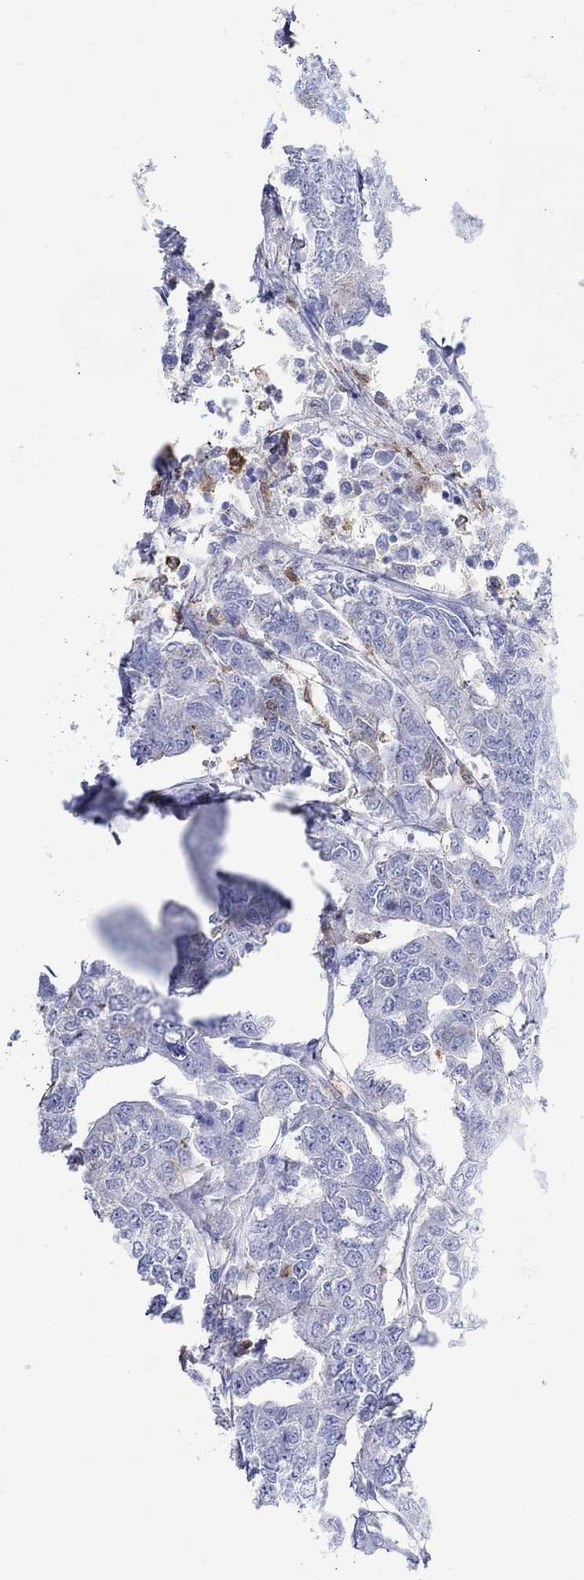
{"staining": {"intensity": "negative", "quantity": "none", "location": "none"}, "tissue": "breast cancer", "cell_type": "Tumor cells", "image_type": "cancer", "snomed": [{"axis": "morphology", "description": "Duct carcinoma"}, {"axis": "topography", "description": "Breast"}], "caption": "A photomicrograph of human breast intraductal carcinoma is negative for staining in tumor cells.", "gene": "LINGO3", "patient": {"sex": "female", "age": 88}}